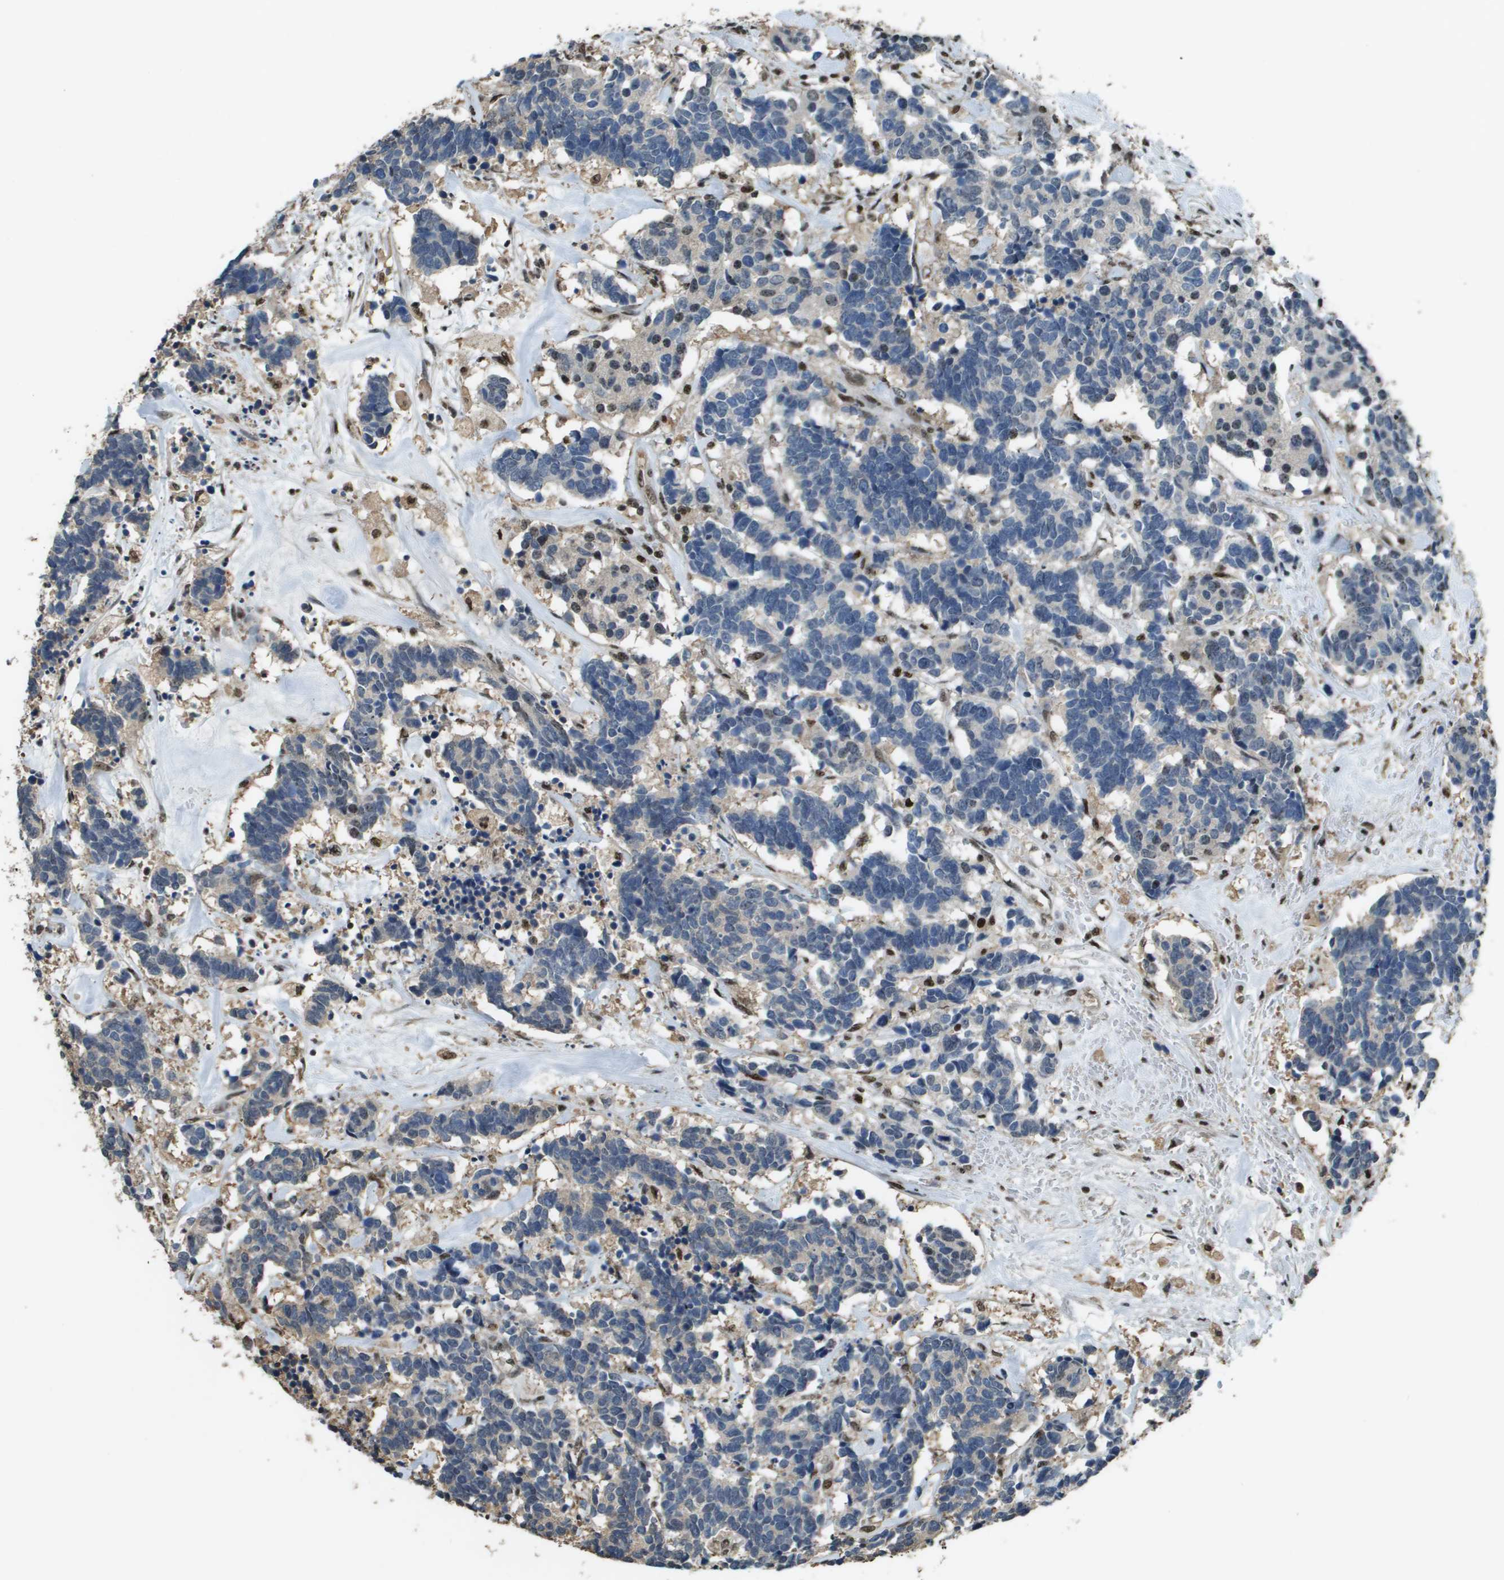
{"staining": {"intensity": "weak", "quantity": "<25%", "location": "cytoplasmic/membranous"}, "tissue": "carcinoid", "cell_type": "Tumor cells", "image_type": "cancer", "snomed": [{"axis": "morphology", "description": "Carcinoma, NOS"}, {"axis": "morphology", "description": "Carcinoid, malignant, NOS"}, {"axis": "topography", "description": "Urinary bladder"}], "caption": "IHC photomicrograph of neoplastic tissue: carcinoid (malignant) stained with DAB shows no significant protein positivity in tumor cells.", "gene": "SP100", "patient": {"sex": "male", "age": 57}}